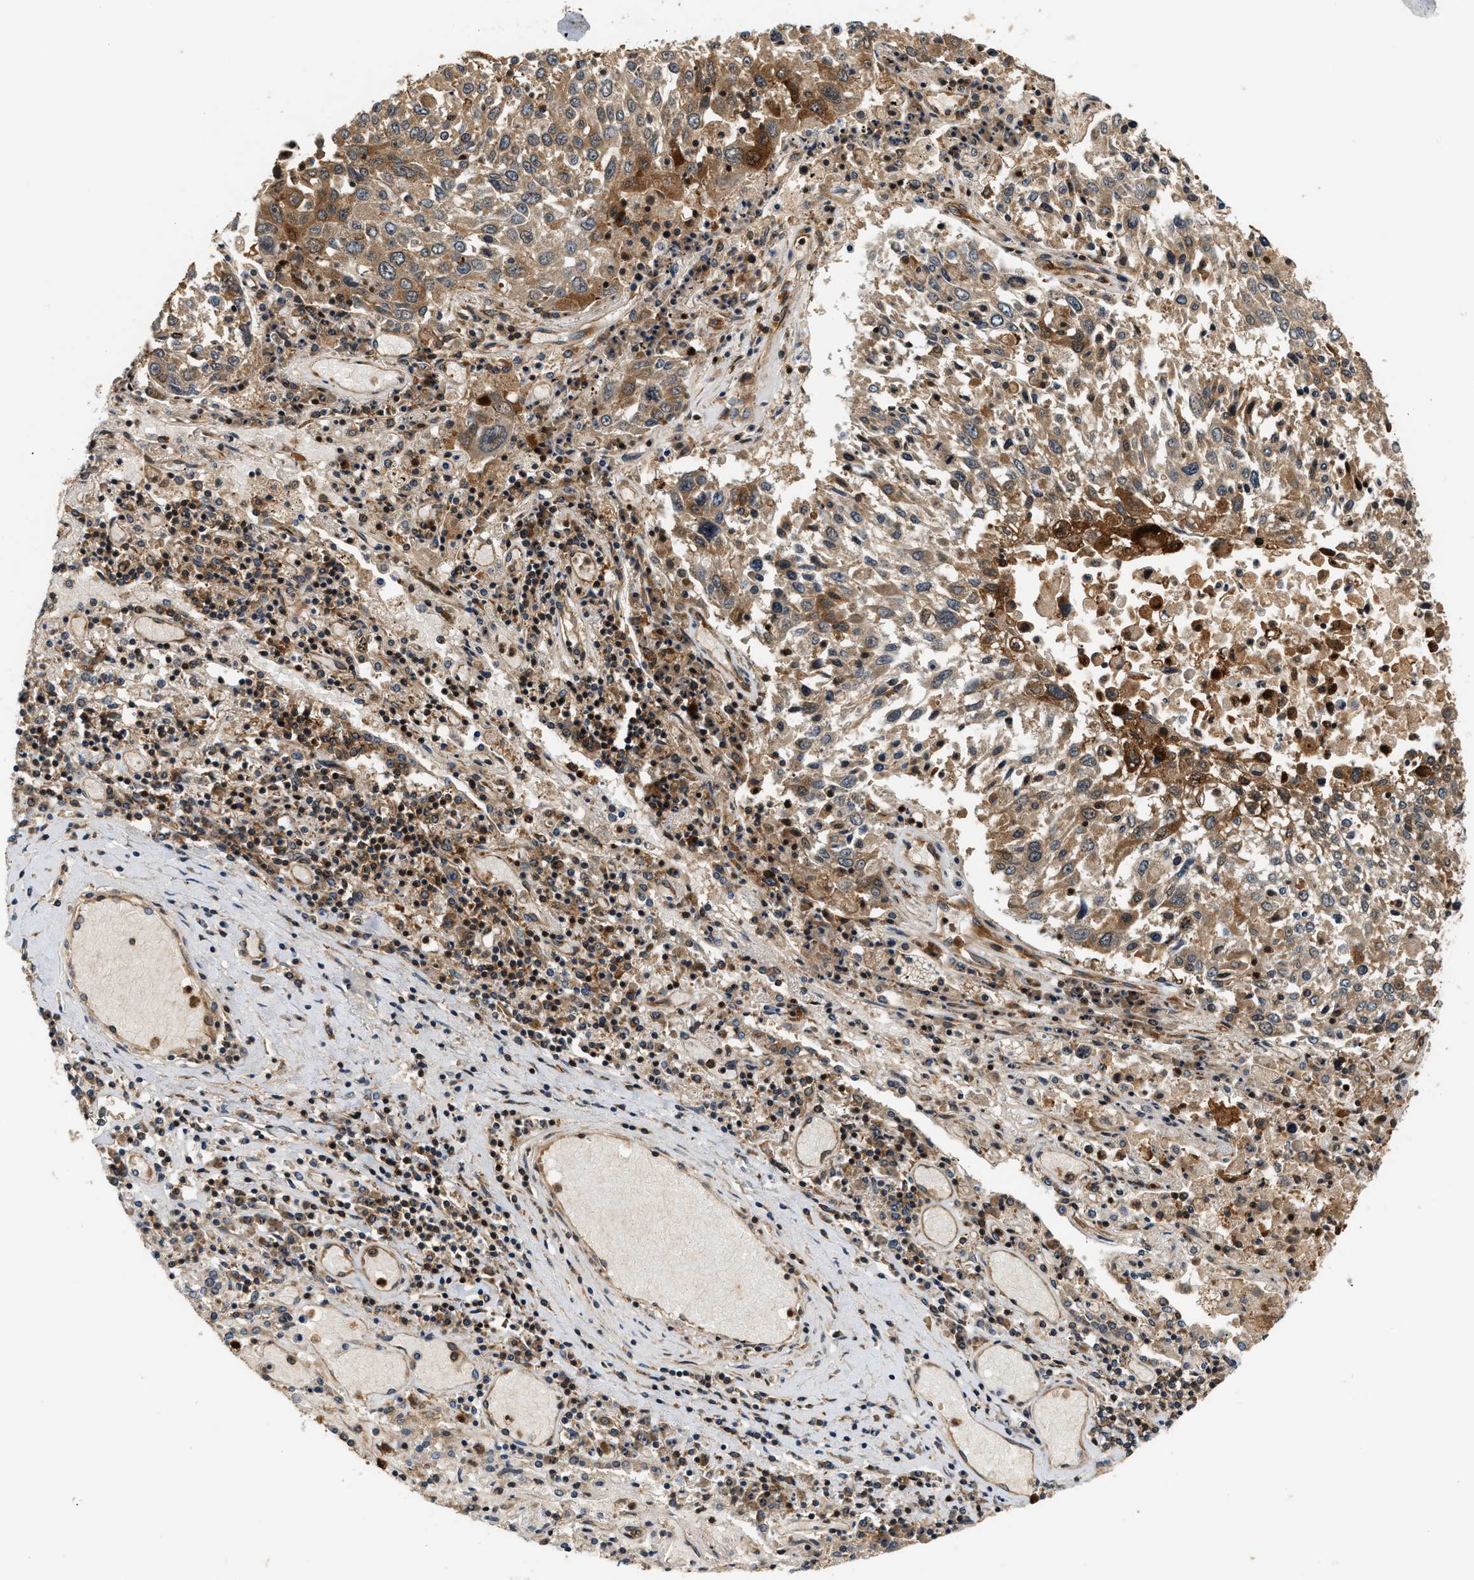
{"staining": {"intensity": "moderate", "quantity": ">75%", "location": "cytoplasmic/membranous"}, "tissue": "lung cancer", "cell_type": "Tumor cells", "image_type": "cancer", "snomed": [{"axis": "morphology", "description": "Squamous cell carcinoma, NOS"}, {"axis": "topography", "description": "Lung"}], "caption": "A brown stain labels moderate cytoplasmic/membranous positivity of a protein in human lung cancer tumor cells.", "gene": "SAMD9", "patient": {"sex": "male", "age": 65}}